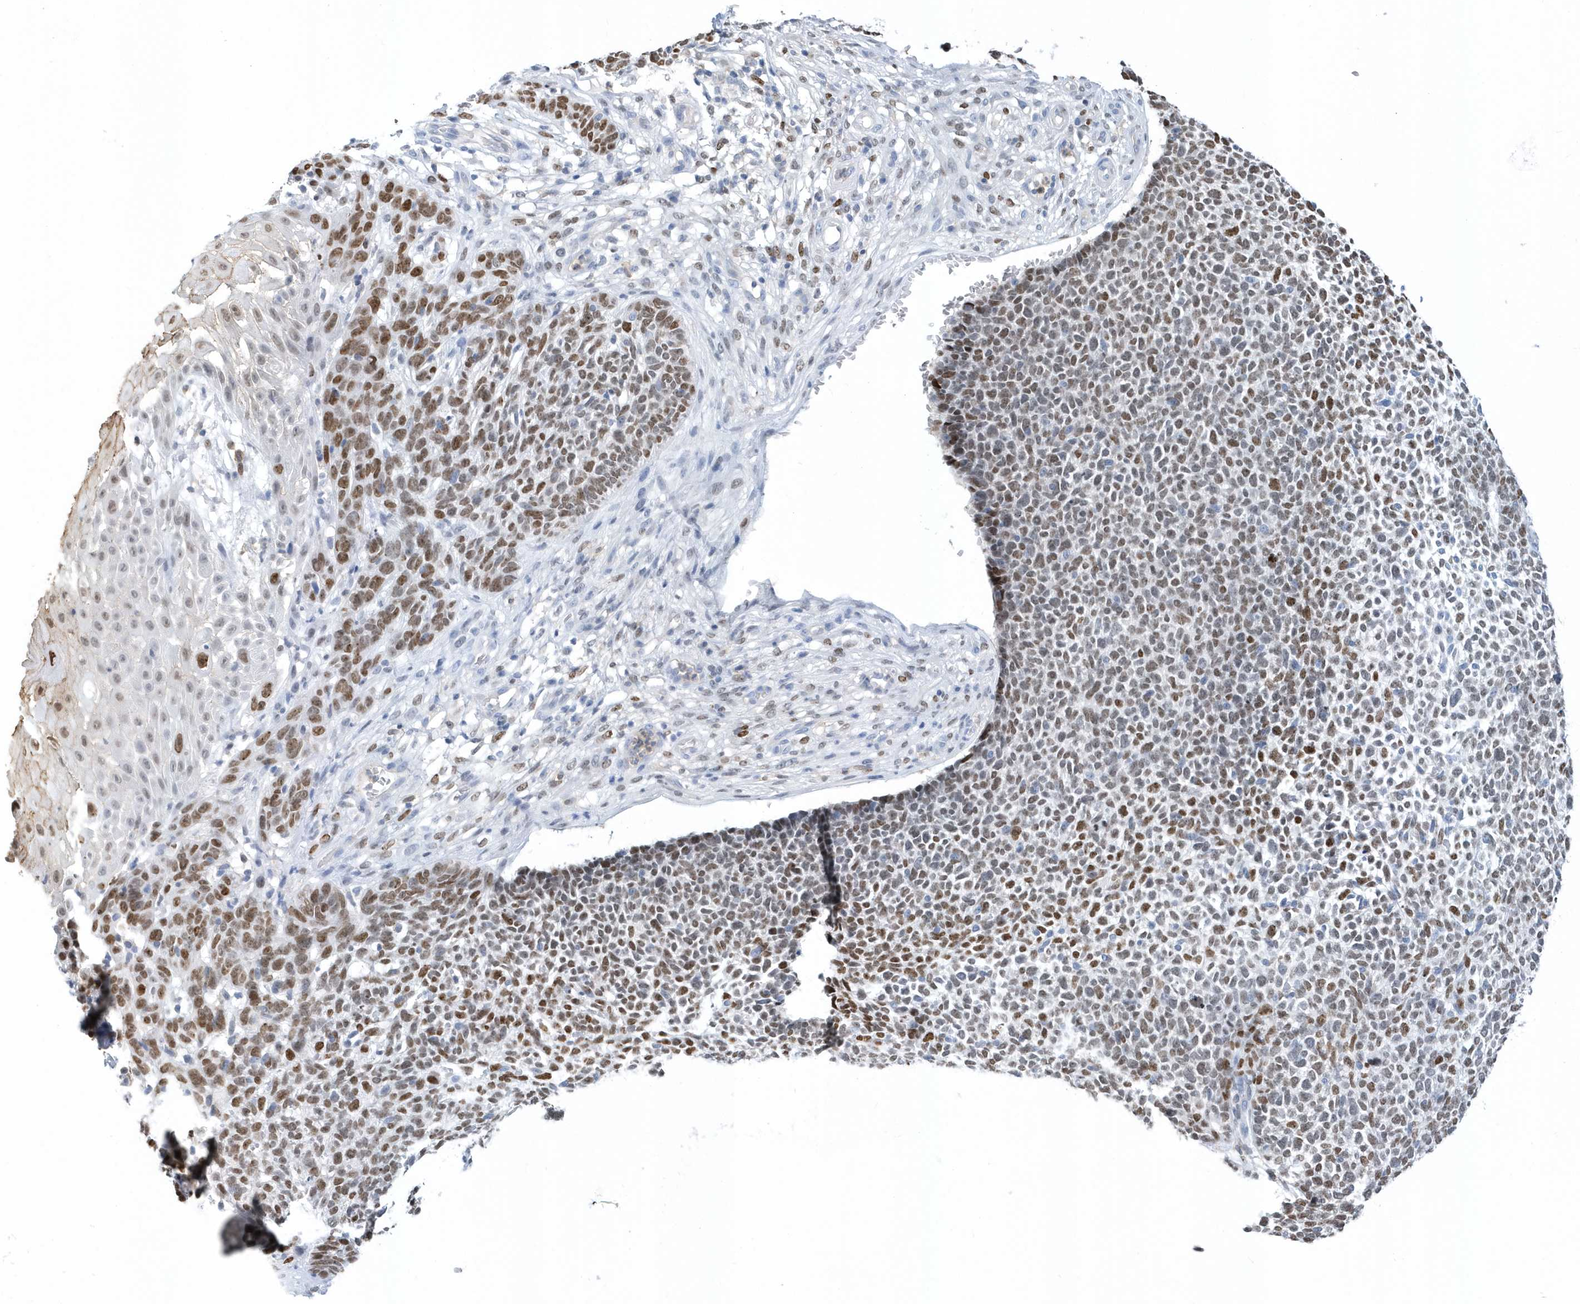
{"staining": {"intensity": "moderate", "quantity": "25%-75%", "location": "nuclear"}, "tissue": "skin cancer", "cell_type": "Tumor cells", "image_type": "cancer", "snomed": [{"axis": "morphology", "description": "Basal cell carcinoma"}, {"axis": "topography", "description": "Skin"}], "caption": "Immunohistochemistry image of neoplastic tissue: skin cancer stained using IHC demonstrates medium levels of moderate protein expression localized specifically in the nuclear of tumor cells, appearing as a nuclear brown color.", "gene": "MACROH2A2", "patient": {"sex": "female", "age": 84}}